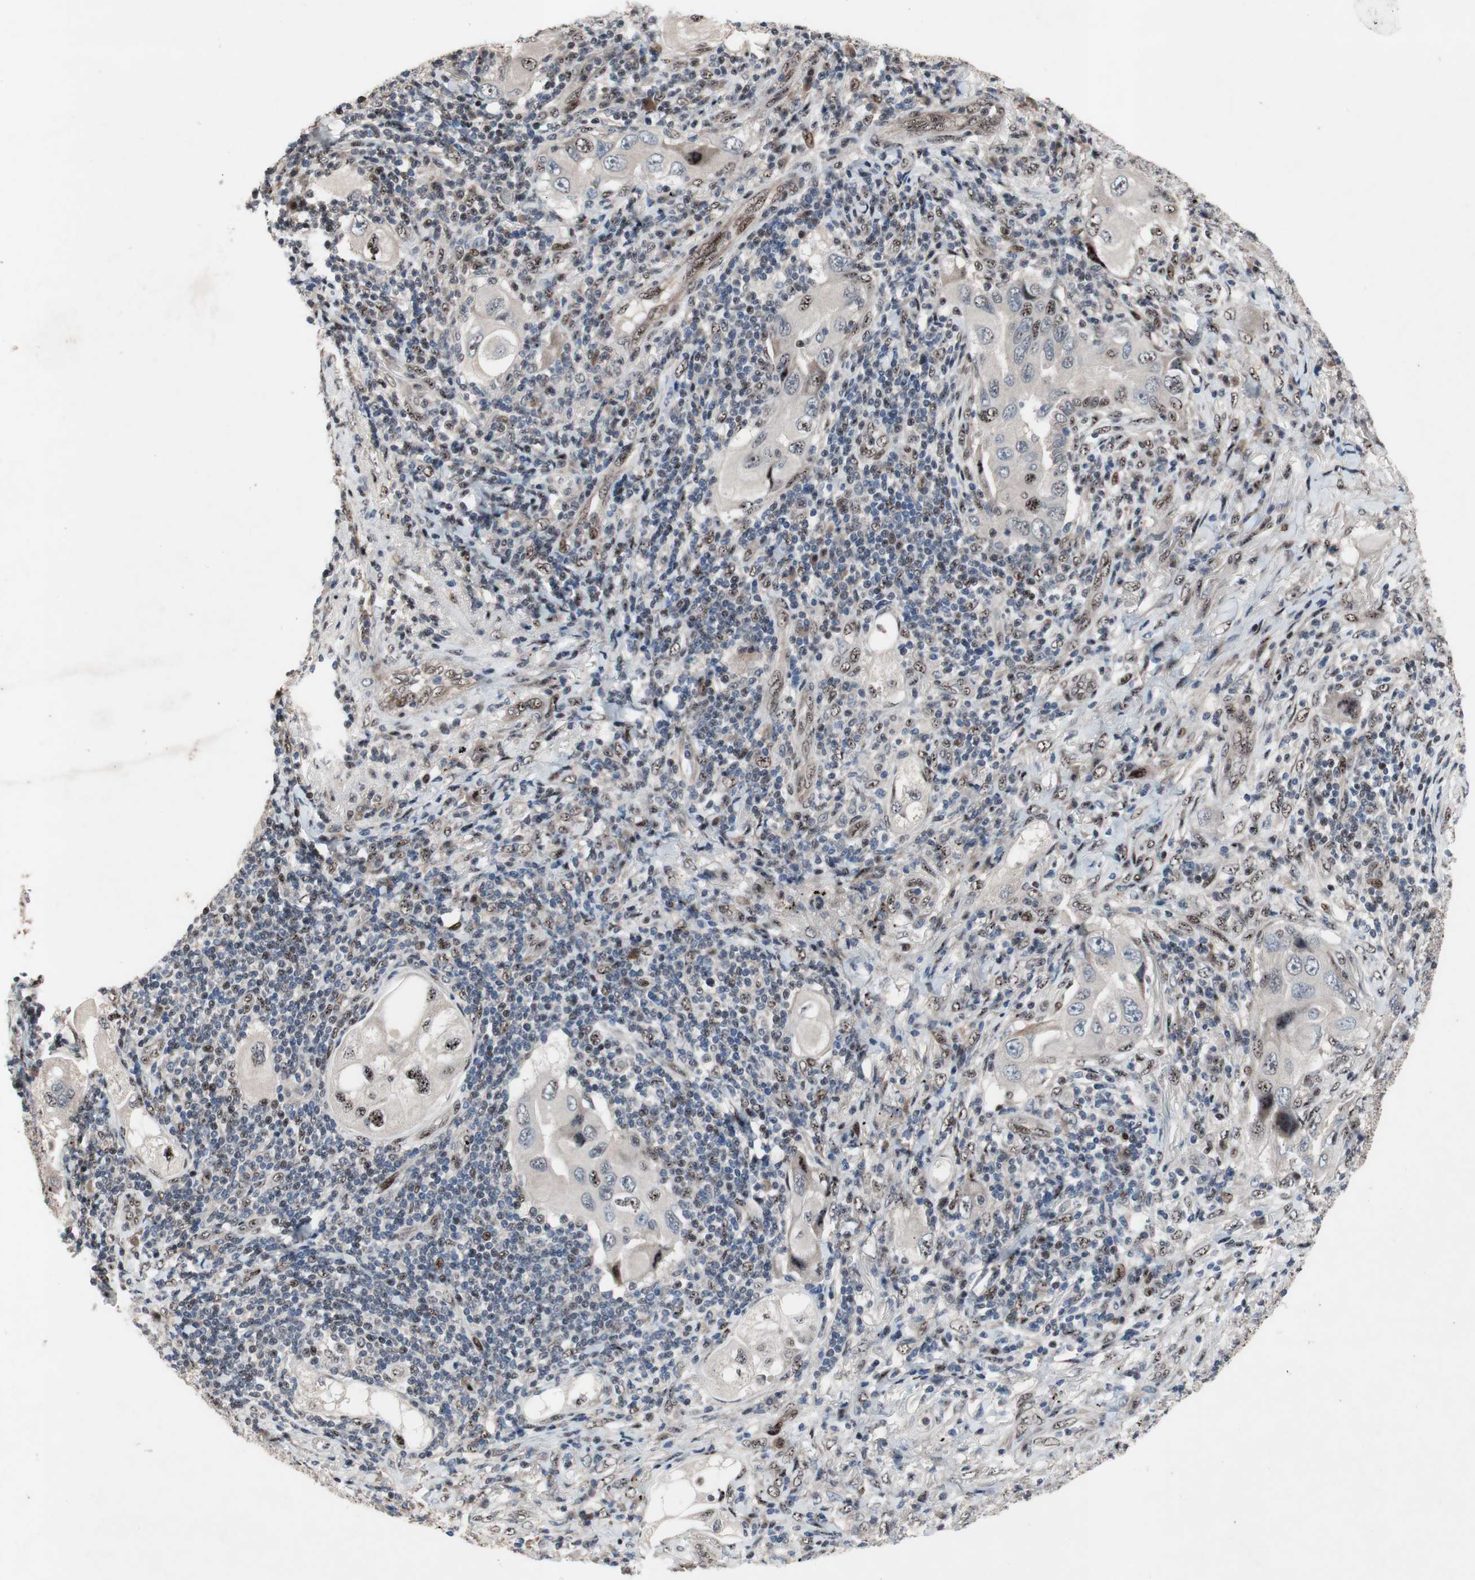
{"staining": {"intensity": "moderate", "quantity": "25%-75%", "location": "nuclear"}, "tissue": "lung cancer", "cell_type": "Tumor cells", "image_type": "cancer", "snomed": [{"axis": "morphology", "description": "Adenocarcinoma, NOS"}, {"axis": "topography", "description": "Lung"}], "caption": "Brown immunohistochemical staining in lung cancer (adenocarcinoma) shows moderate nuclear expression in about 25%-75% of tumor cells.", "gene": "SOX7", "patient": {"sex": "female", "age": 65}}